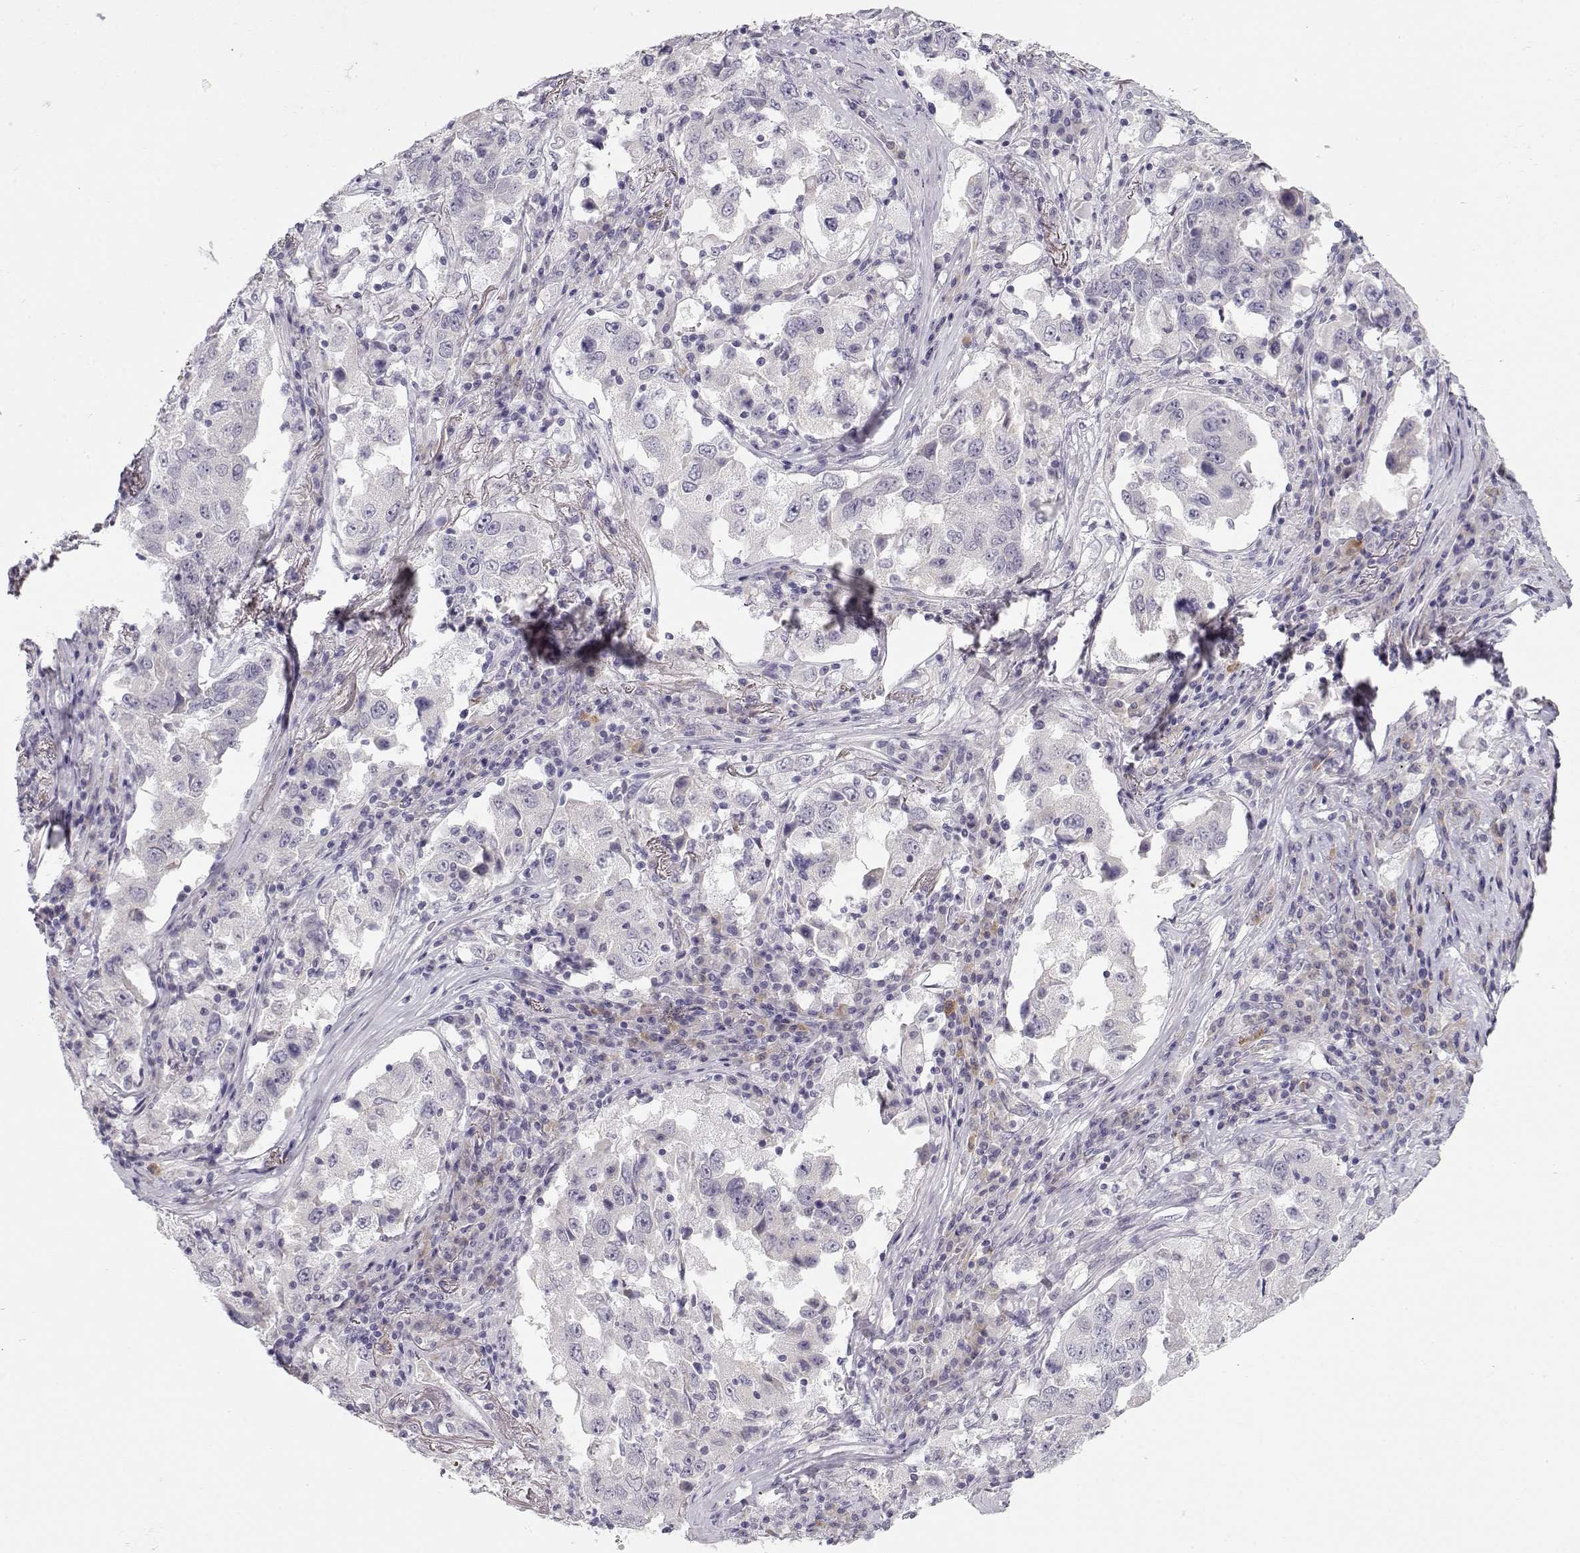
{"staining": {"intensity": "negative", "quantity": "none", "location": "none"}, "tissue": "lung cancer", "cell_type": "Tumor cells", "image_type": "cancer", "snomed": [{"axis": "morphology", "description": "Adenocarcinoma, NOS"}, {"axis": "topography", "description": "Lung"}], "caption": "DAB (3,3'-diaminobenzidine) immunohistochemical staining of human lung cancer (adenocarcinoma) demonstrates no significant expression in tumor cells.", "gene": "TTC26", "patient": {"sex": "male", "age": 73}}